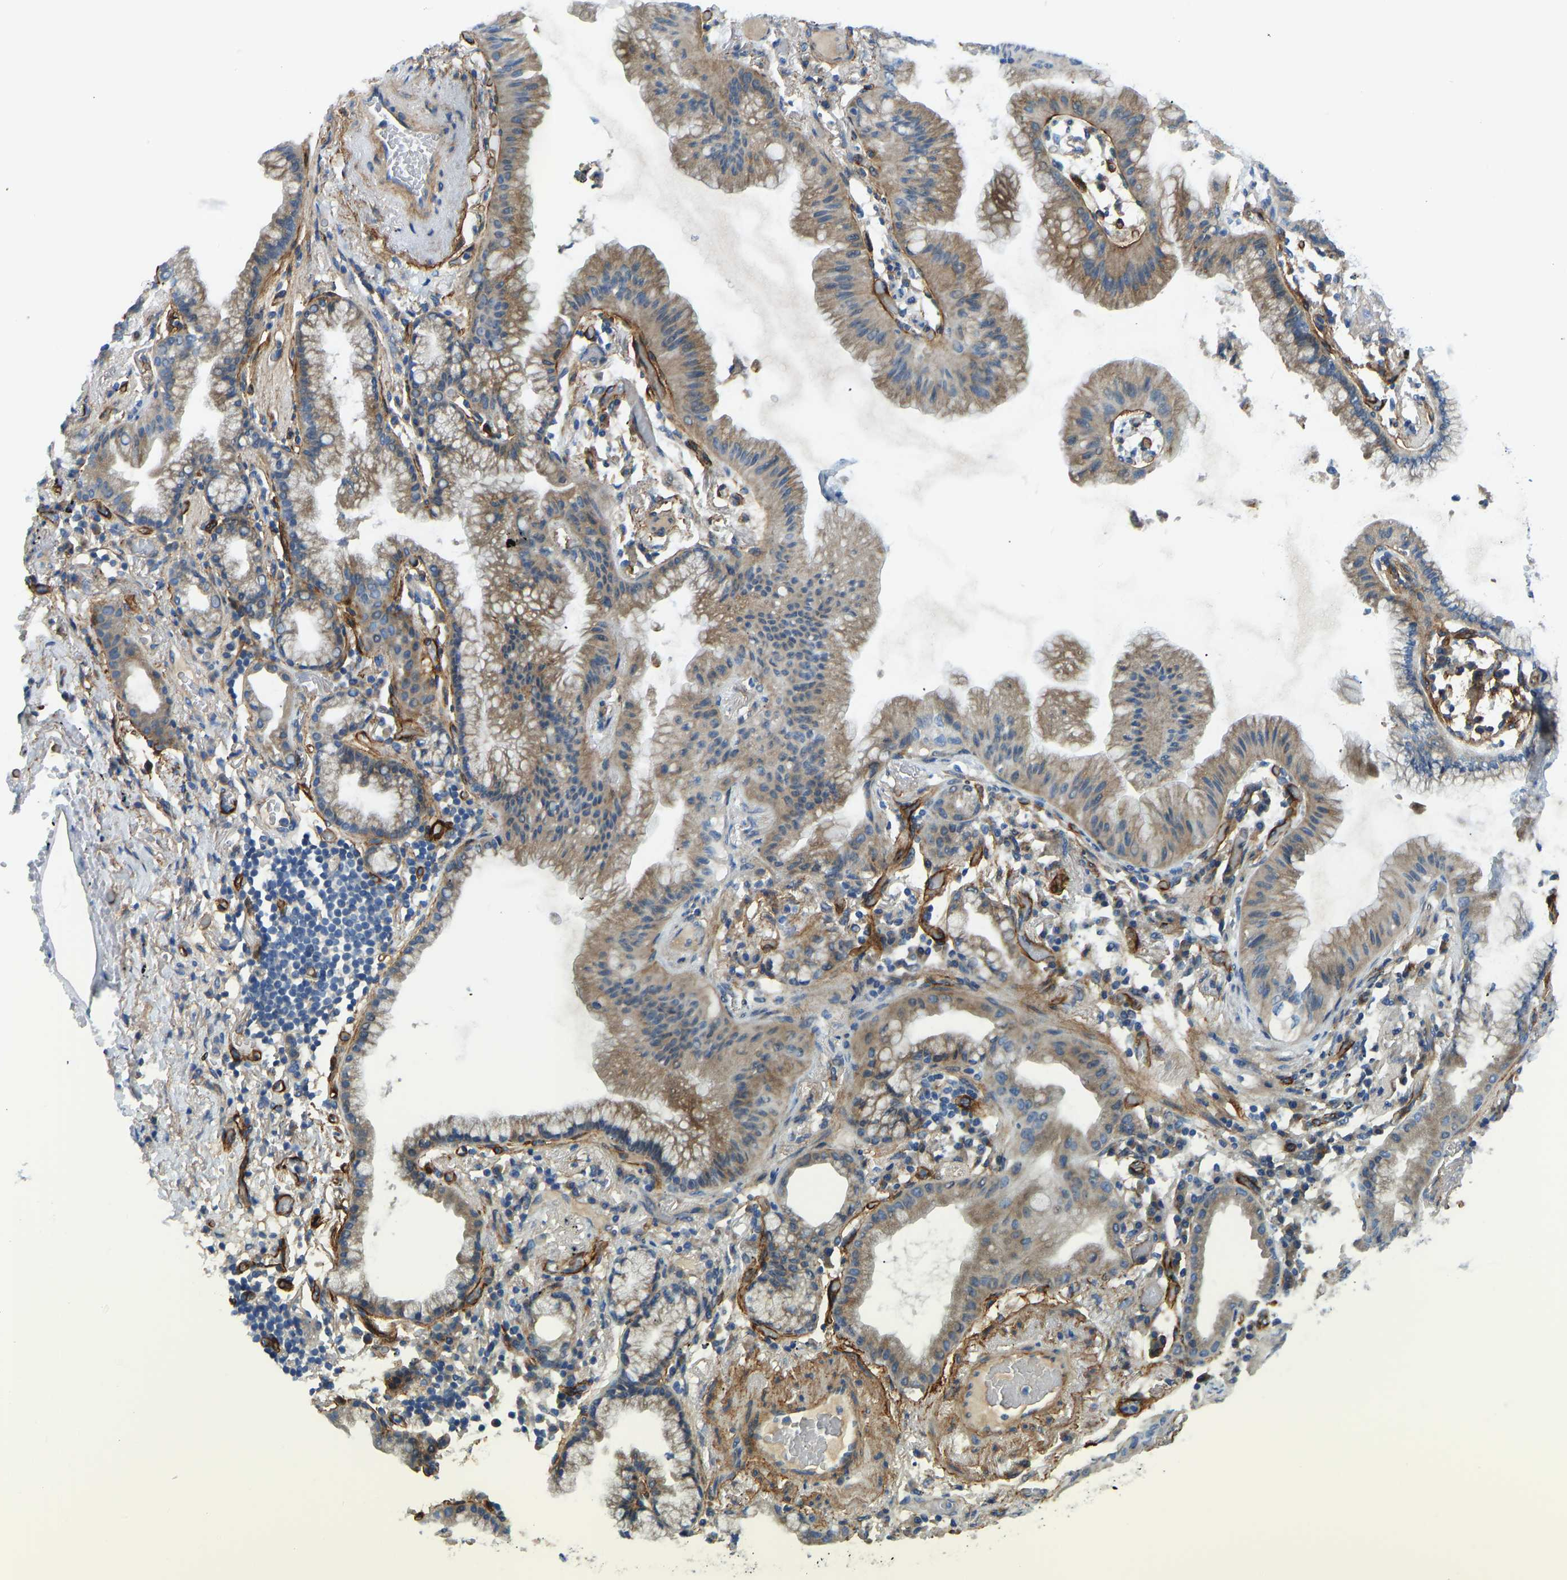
{"staining": {"intensity": "moderate", "quantity": ">75%", "location": "cytoplasmic/membranous"}, "tissue": "lung cancer", "cell_type": "Tumor cells", "image_type": "cancer", "snomed": [{"axis": "morphology", "description": "Normal tissue, NOS"}, {"axis": "morphology", "description": "Adenocarcinoma, NOS"}, {"axis": "topography", "description": "Bronchus"}, {"axis": "topography", "description": "Lung"}], "caption": "High-power microscopy captured an immunohistochemistry (IHC) image of adenocarcinoma (lung), revealing moderate cytoplasmic/membranous positivity in approximately >75% of tumor cells.", "gene": "COL15A1", "patient": {"sex": "female", "age": 70}}